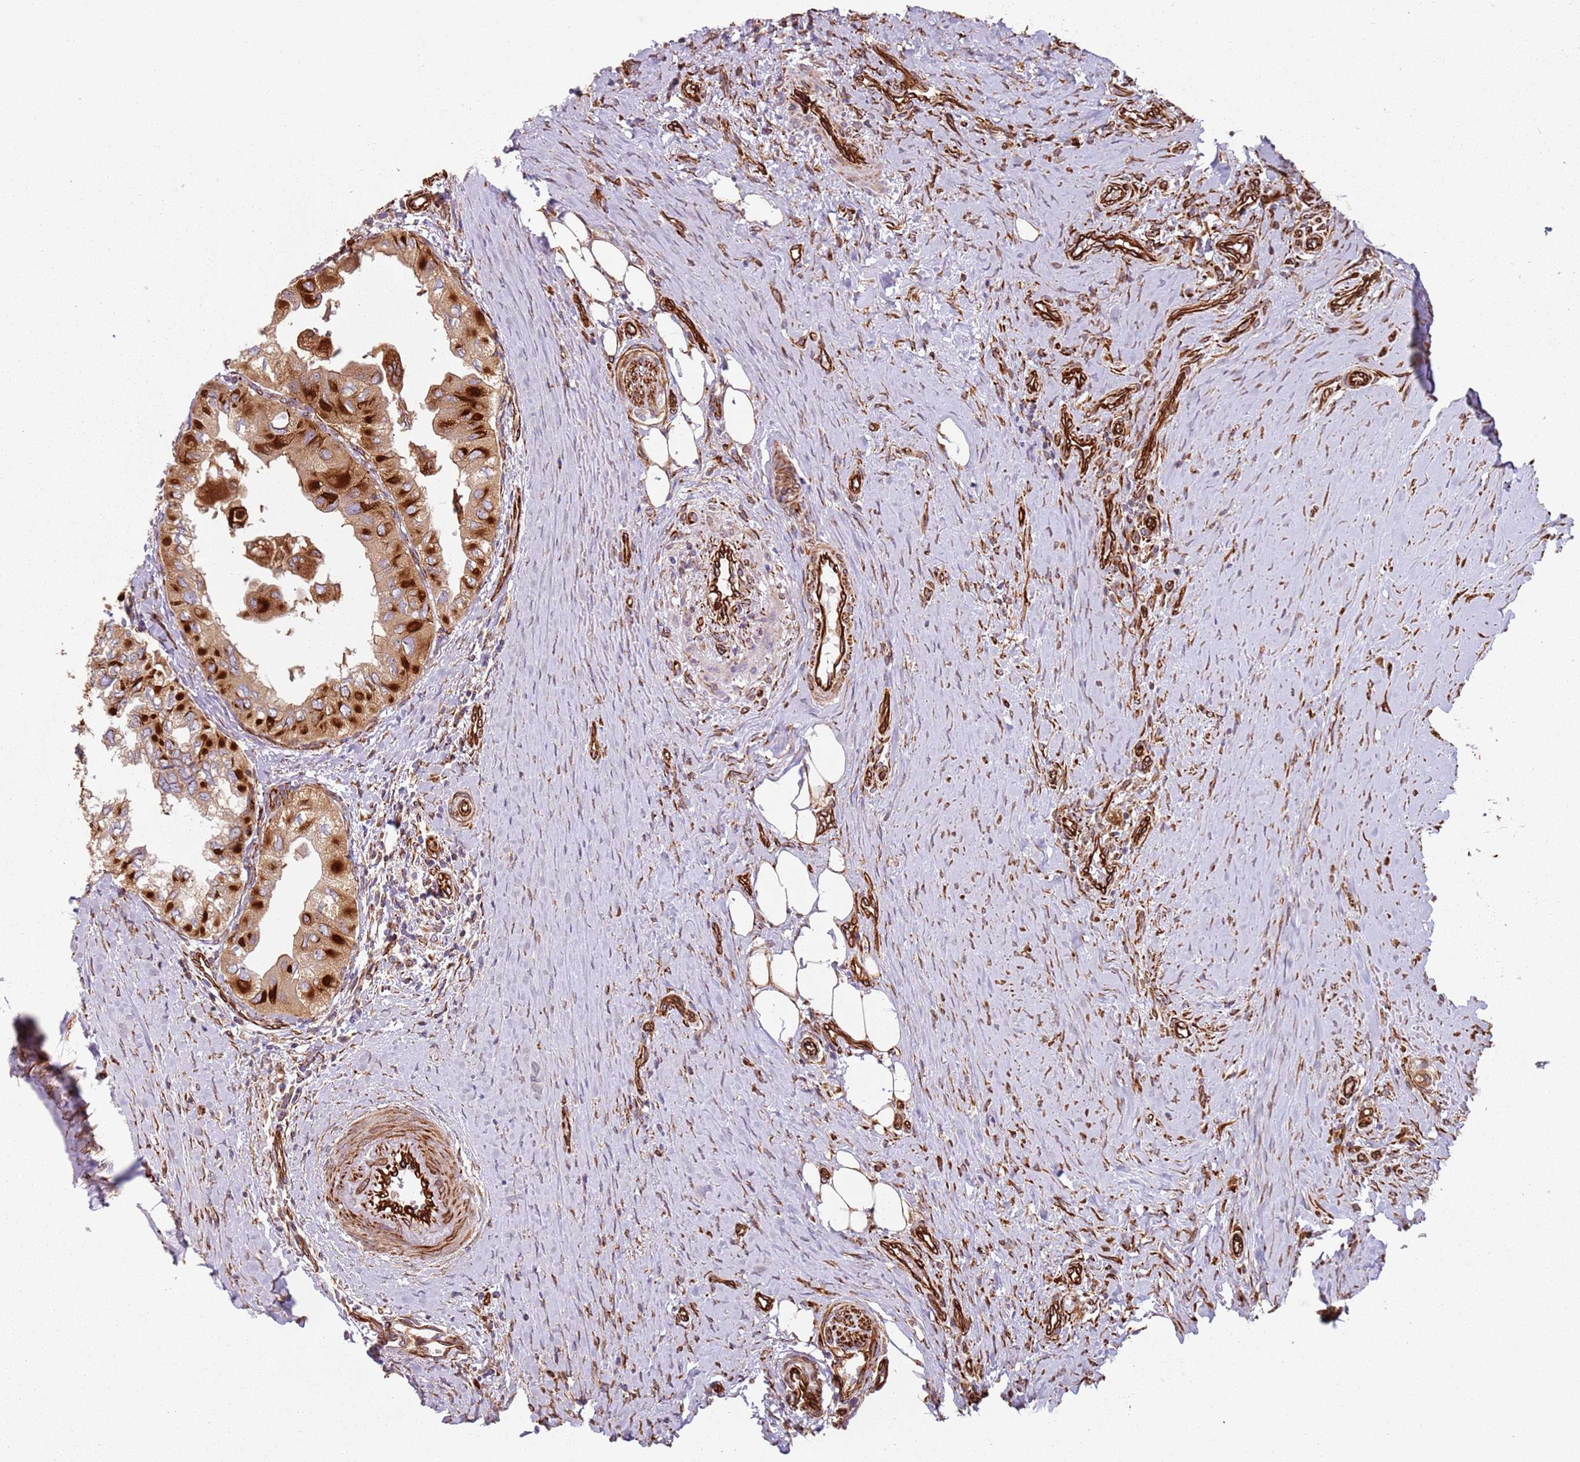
{"staining": {"intensity": "strong", "quantity": ">75%", "location": "cytoplasmic/membranous"}, "tissue": "thyroid cancer", "cell_type": "Tumor cells", "image_type": "cancer", "snomed": [{"axis": "morphology", "description": "Papillary adenocarcinoma, NOS"}, {"axis": "topography", "description": "Thyroid gland"}], "caption": "Immunohistochemical staining of human thyroid papillary adenocarcinoma reveals high levels of strong cytoplasmic/membranous protein staining in about >75% of tumor cells. (IHC, brightfield microscopy, high magnification).", "gene": "SNAPIN", "patient": {"sex": "female", "age": 59}}